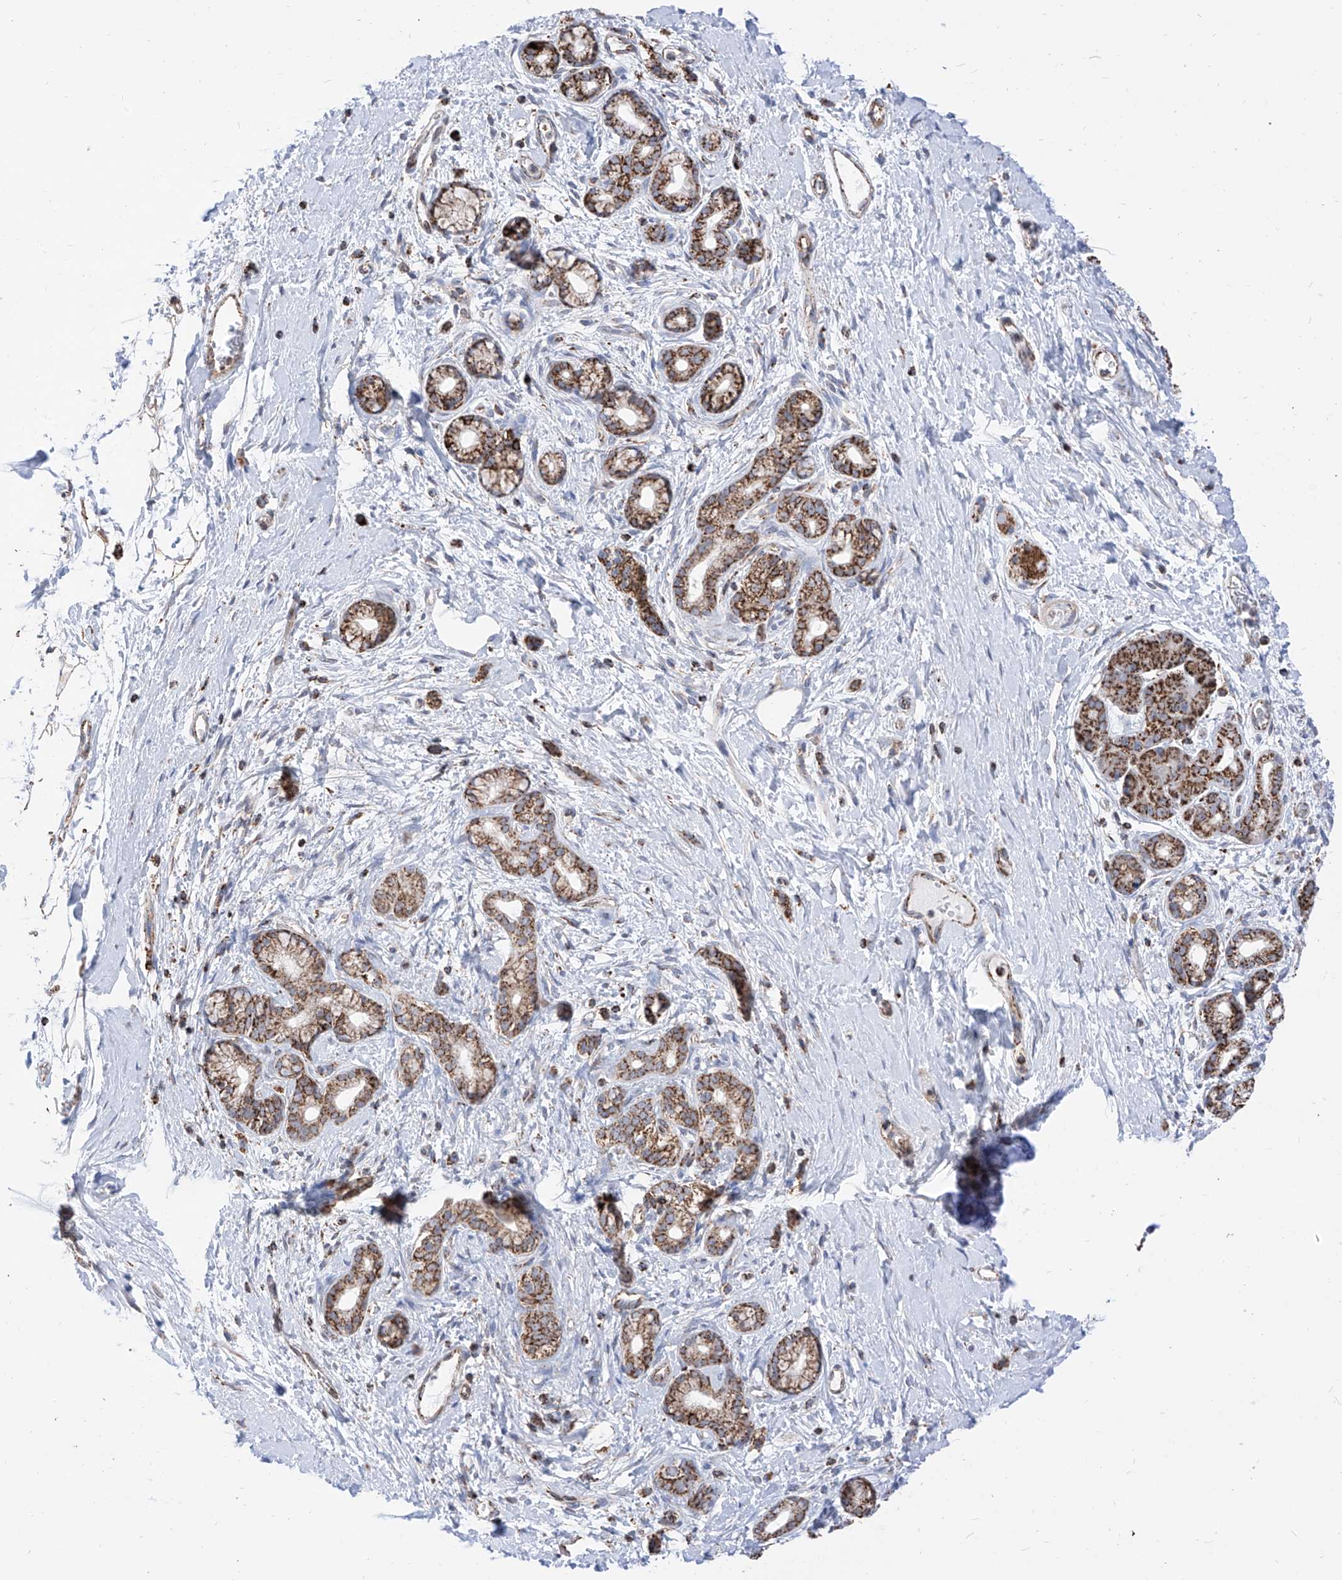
{"staining": {"intensity": "moderate", "quantity": ">75%", "location": "cytoplasmic/membranous"}, "tissue": "pancreatic cancer", "cell_type": "Tumor cells", "image_type": "cancer", "snomed": [{"axis": "morphology", "description": "Adenocarcinoma, NOS"}, {"axis": "topography", "description": "Pancreas"}], "caption": "Pancreatic cancer (adenocarcinoma) stained with a brown dye shows moderate cytoplasmic/membranous positive positivity in about >75% of tumor cells.", "gene": "COX5B", "patient": {"sex": "male", "age": 58}}